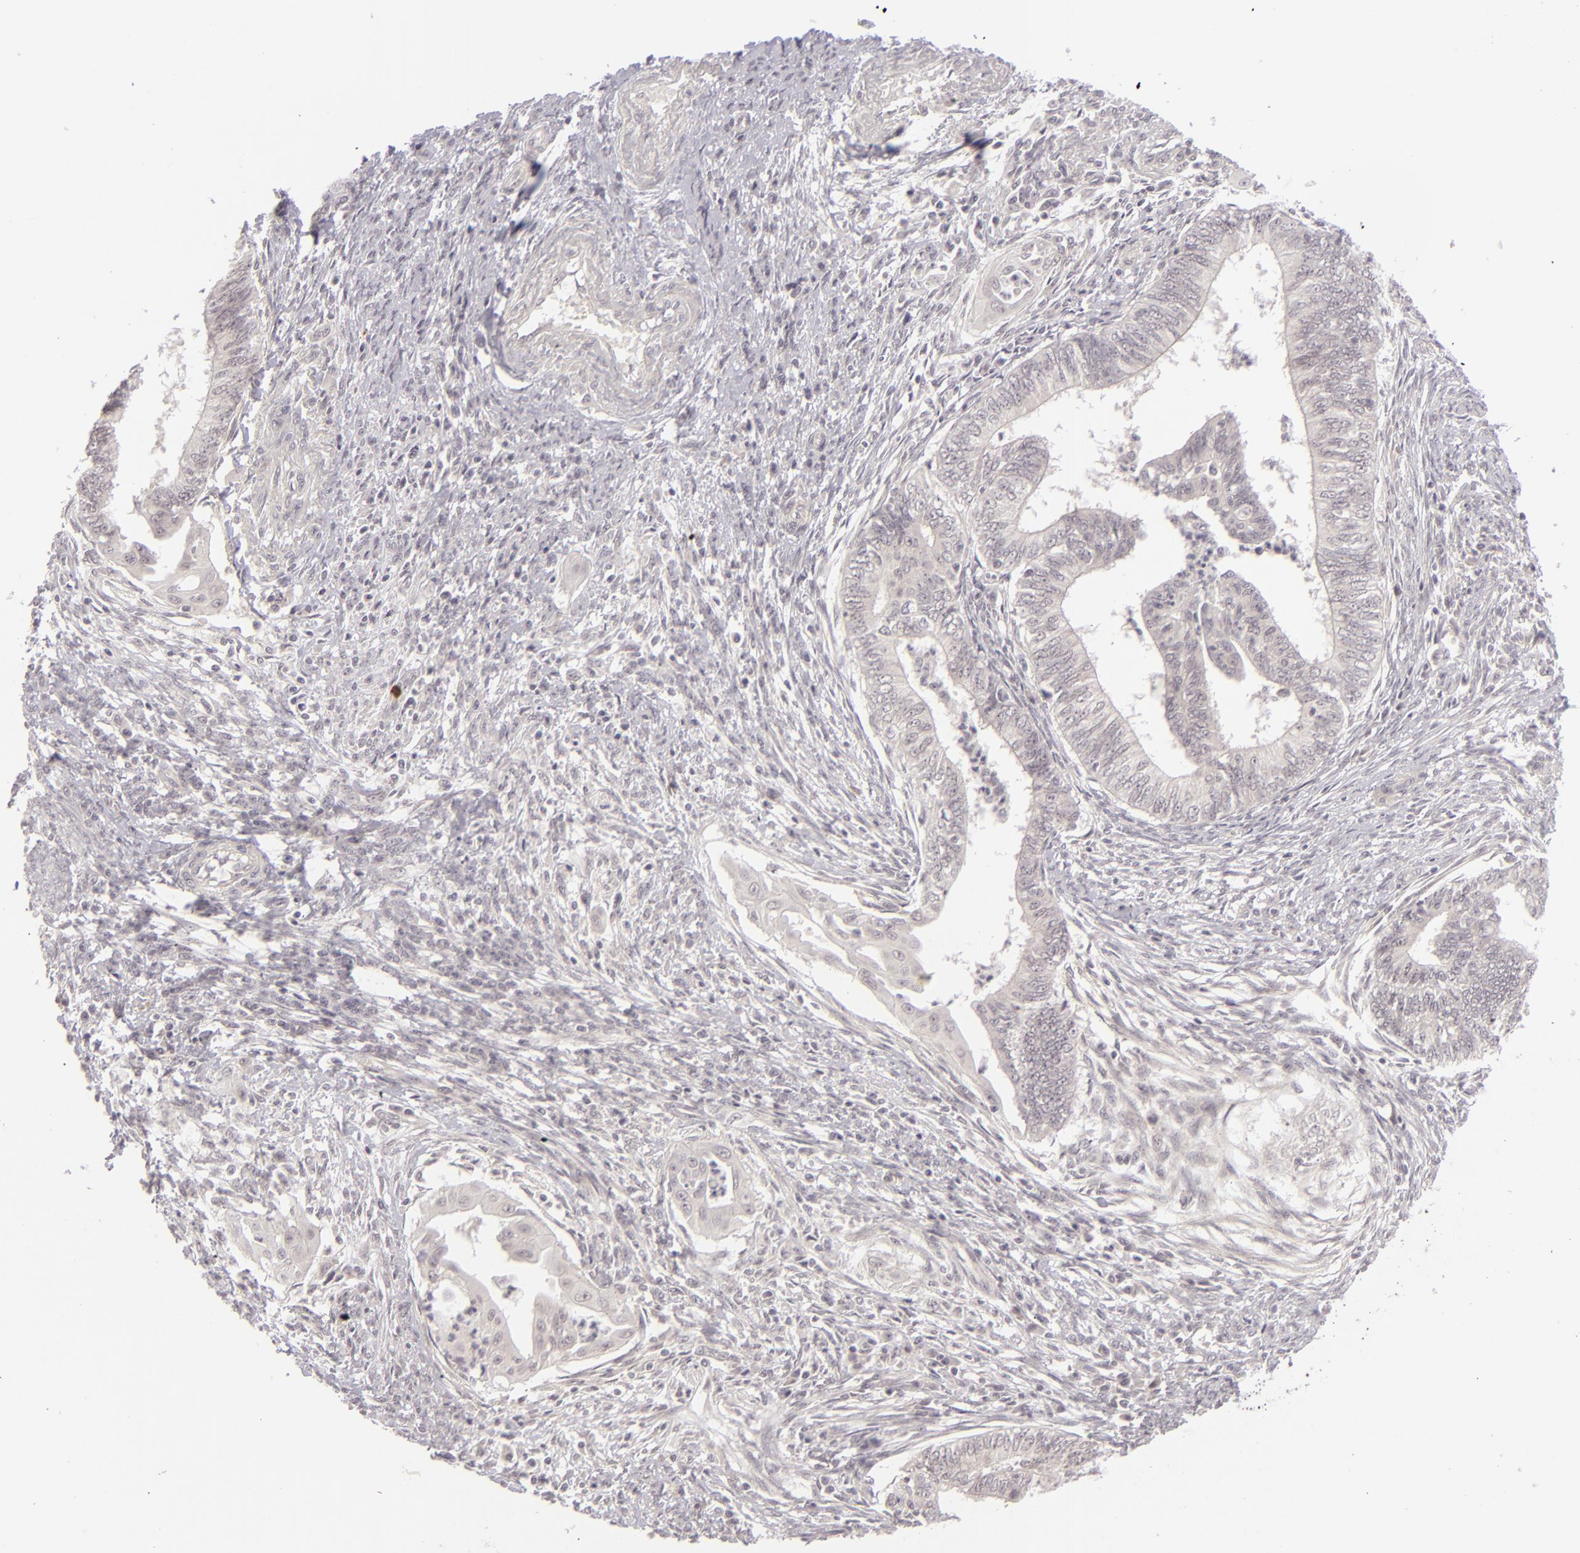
{"staining": {"intensity": "negative", "quantity": "none", "location": "none"}, "tissue": "endometrial cancer", "cell_type": "Tumor cells", "image_type": "cancer", "snomed": [{"axis": "morphology", "description": "Adenocarcinoma, NOS"}, {"axis": "topography", "description": "Endometrium"}], "caption": "Immunohistochemical staining of adenocarcinoma (endometrial) displays no significant positivity in tumor cells. (Immunohistochemistry (ihc), brightfield microscopy, high magnification).", "gene": "DLG3", "patient": {"sex": "female", "age": 66}}